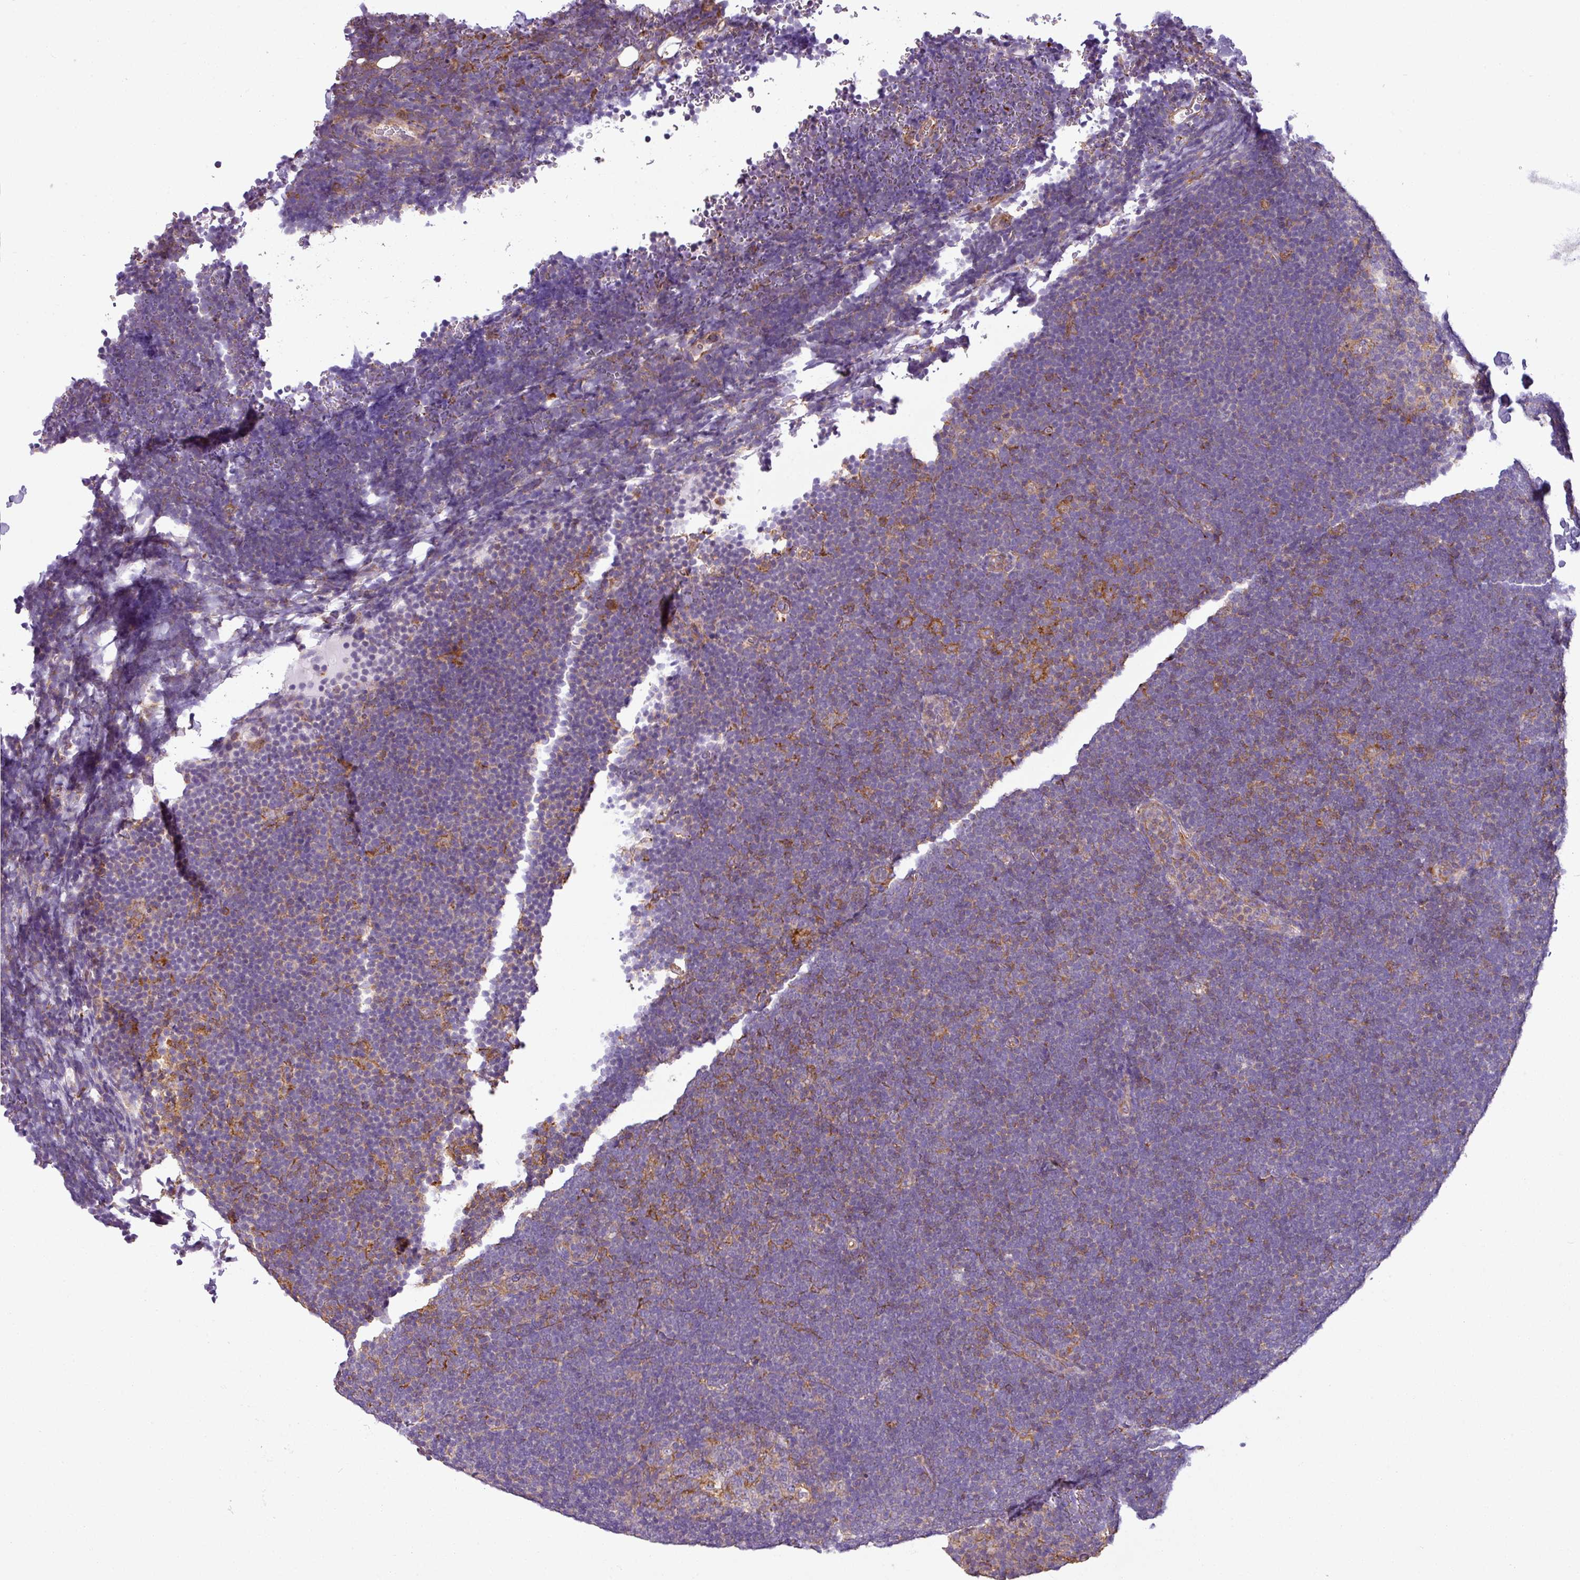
{"staining": {"intensity": "moderate", "quantity": "<25%", "location": "cytoplasmic/membranous"}, "tissue": "lymphoma", "cell_type": "Tumor cells", "image_type": "cancer", "snomed": [{"axis": "morphology", "description": "Malignant lymphoma, non-Hodgkin's type, High grade"}, {"axis": "topography", "description": "Lymph node"}], "caption": "Immunohistochemistry (IHC) (DAB (3,3'-diaminobenzidine)) staining of human lymphoma demonstrates moderate cytoplasmic/membranous protein staining in approximately <25% of tumor cells.", "gene": "XNDC1N", "patient": {"sex": "male", "age": 13}}